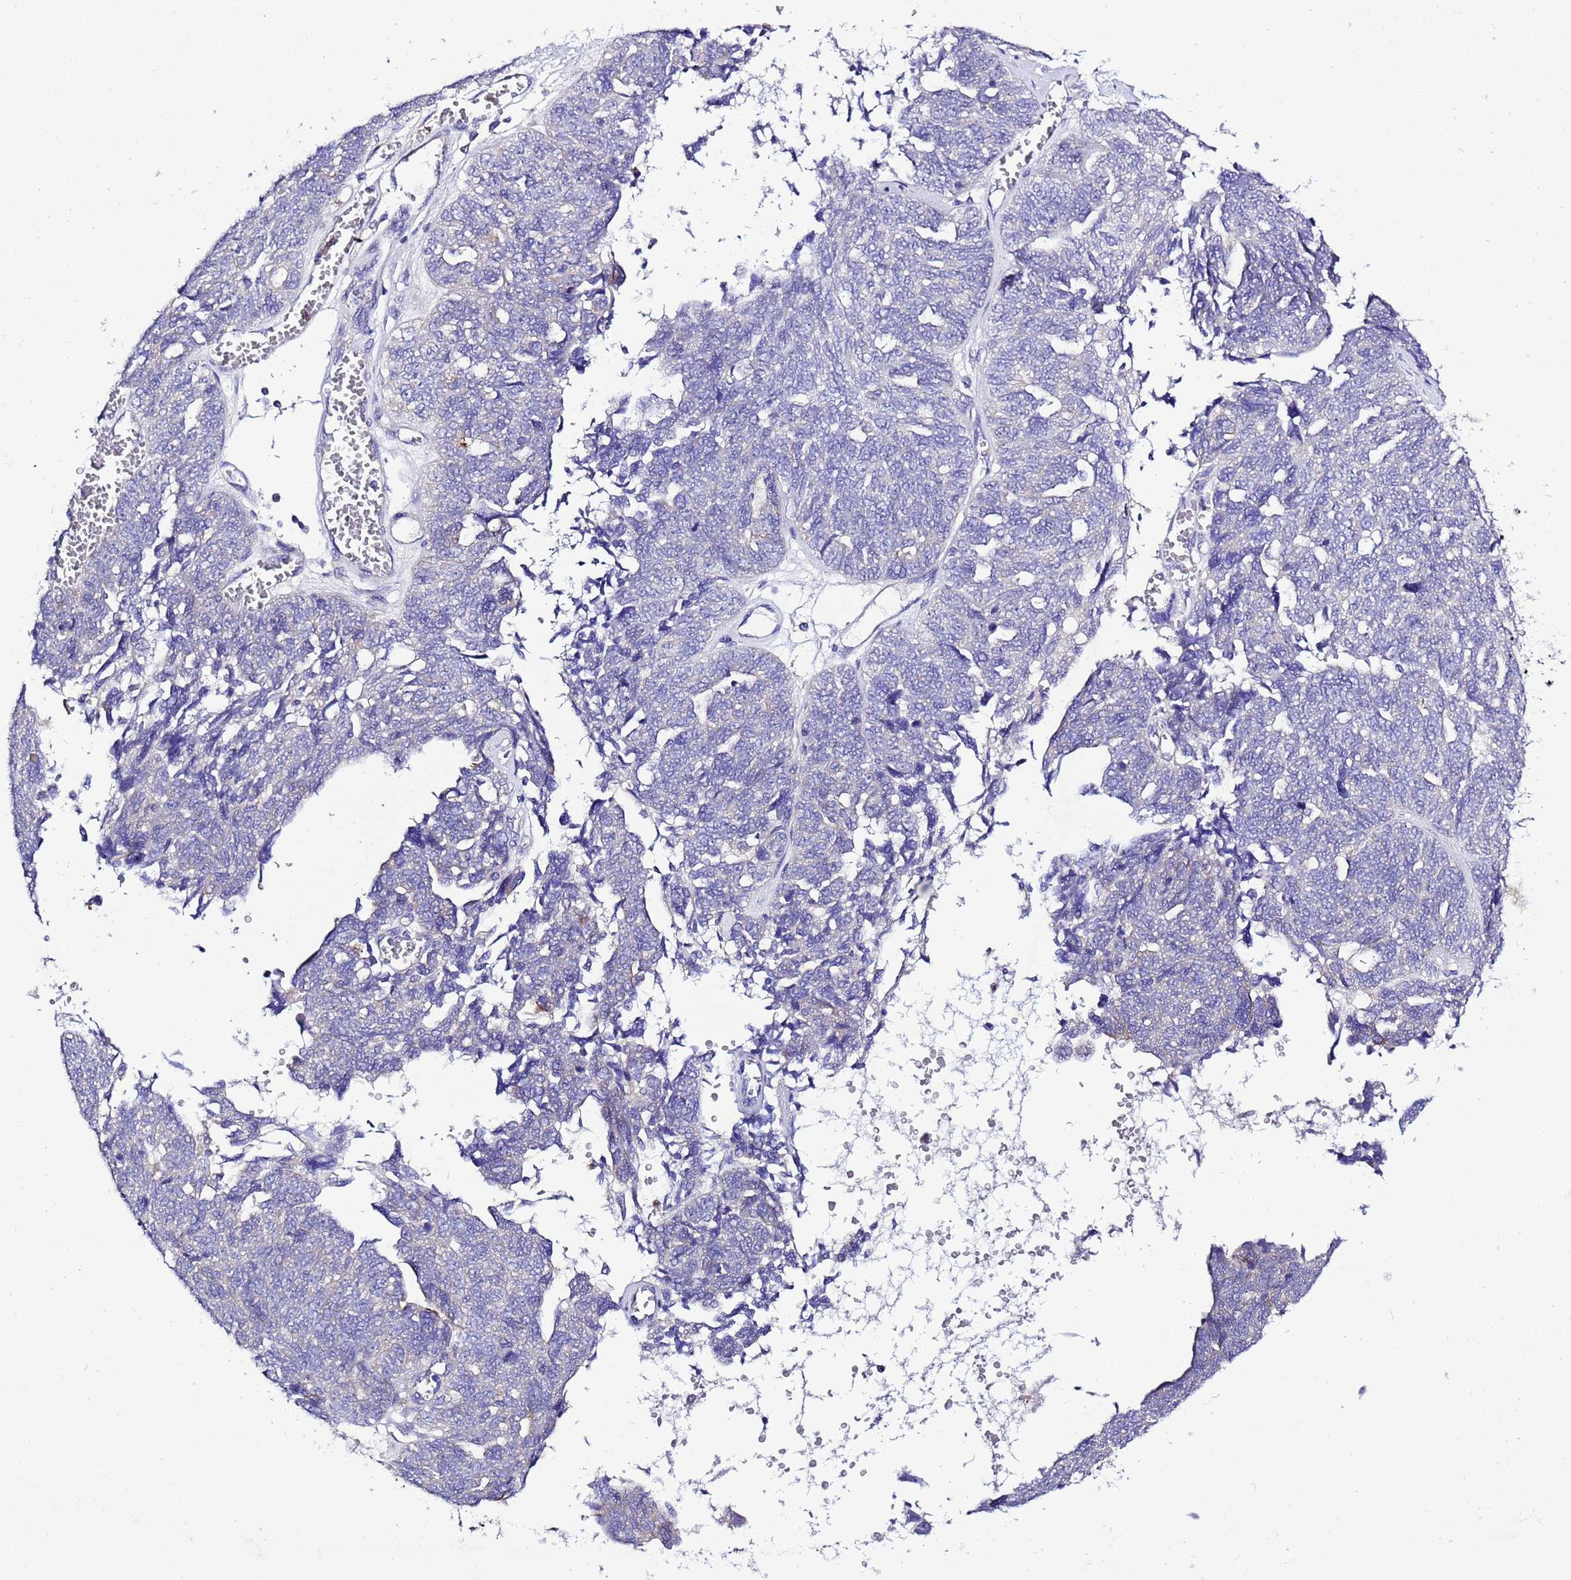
{"staining": {"intensity": "negative", "quantity": "none", "location": "none"}, "tissue": "ovarian cancer", "cell_type": "Tumor cells", "image_type": "cancer", "snomed": [{"axis": "morphology", "description": "Cystadenocarcinoma, serous, NOS"}, {"axis": "topography", "description": "Ovary"}], "caption": "Human ovarian serous cystadenocarcinoma stained for a protein using IHC exhibits no staining in tumor cells.", "gene": "KICS2", "patient": {"sex": "female", "age": 79}}